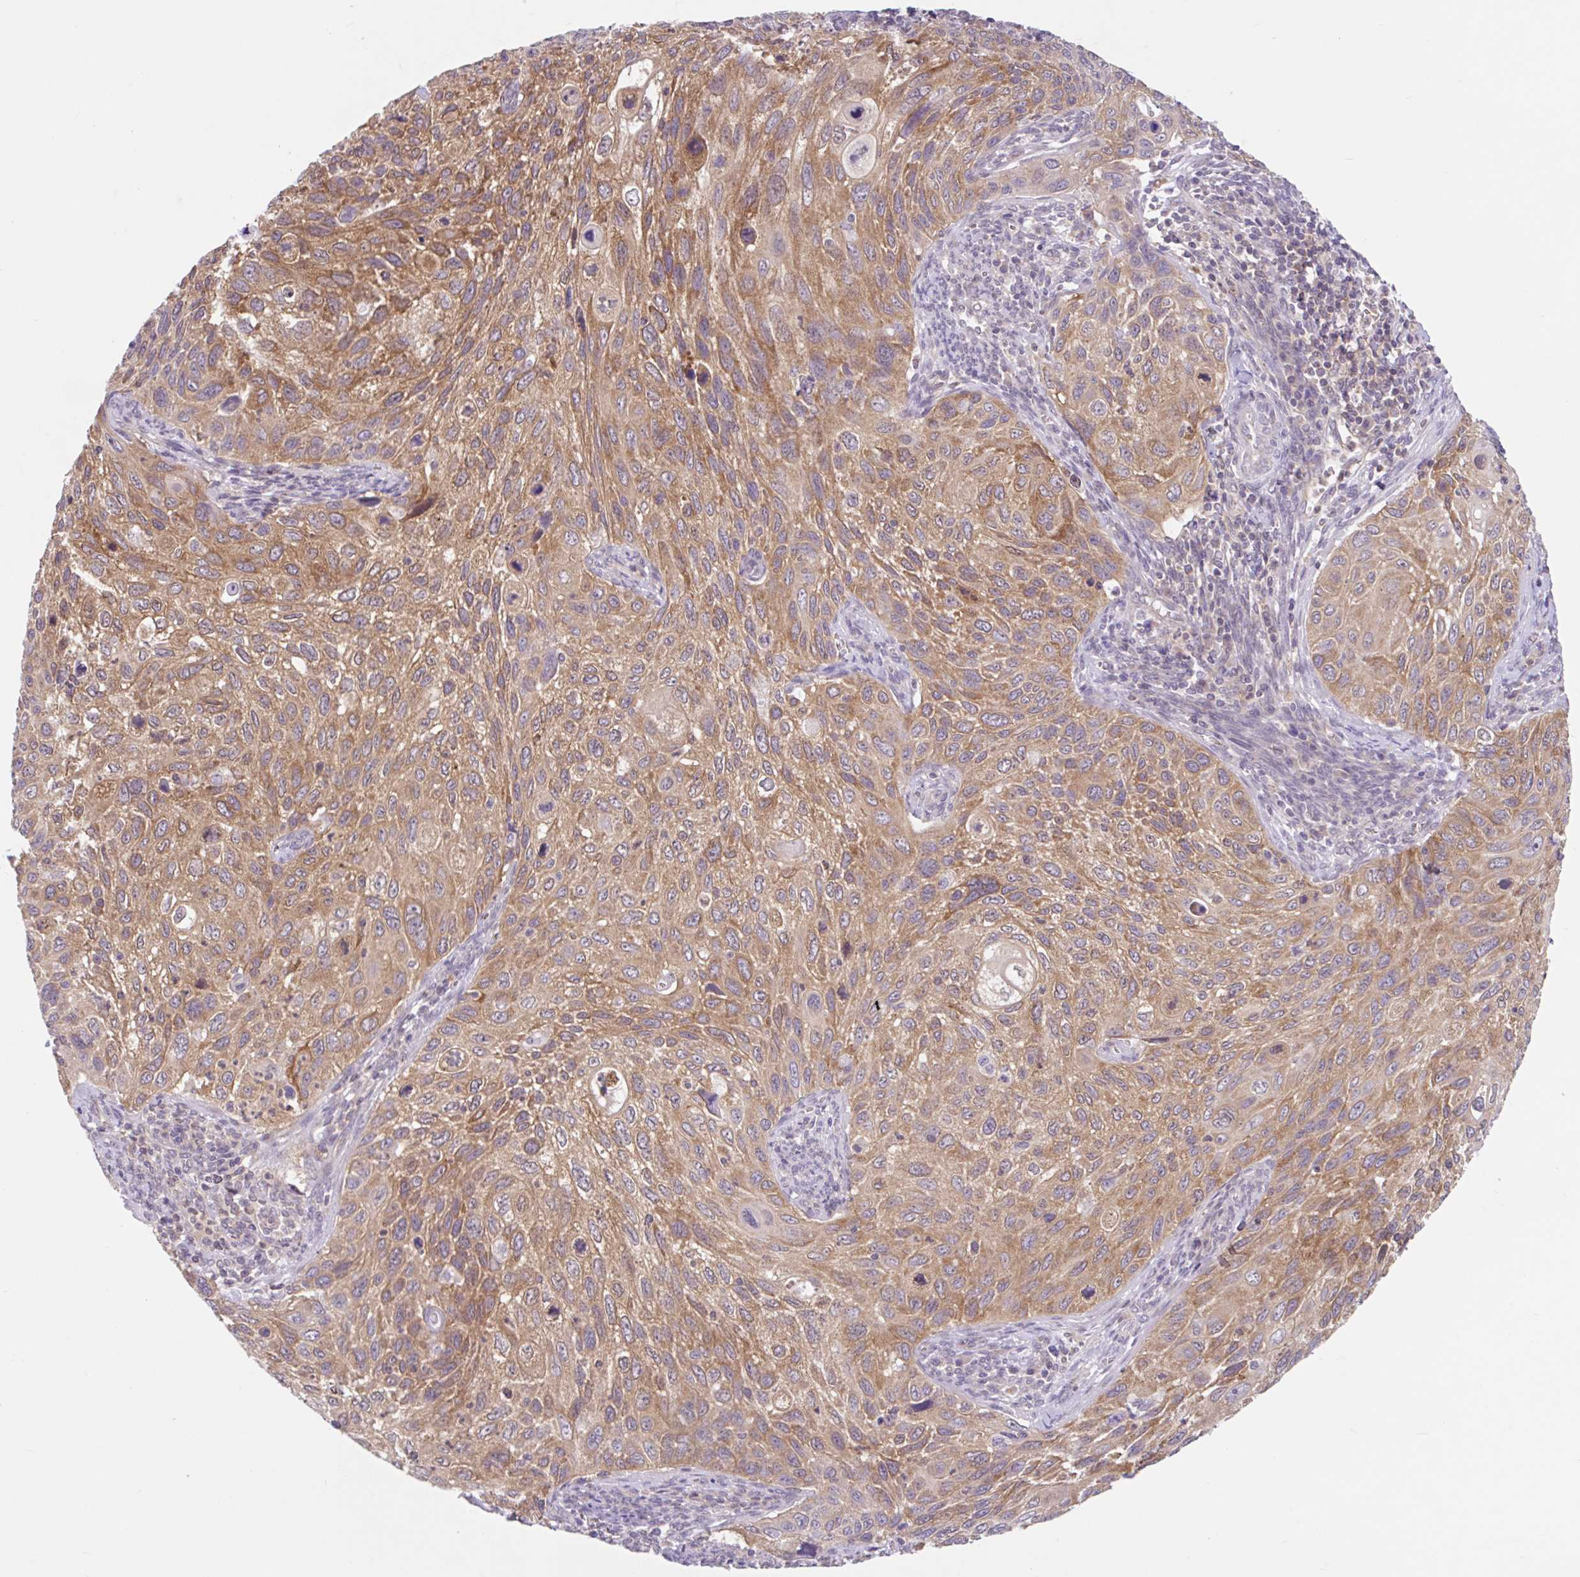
{"staining": {"intensity": "moderate", "quantity": ">75%", "location": "cytoplasmic/membranous"}, "tissue": "cervical cancer", "cell_type": "Tumor cells", "image_type": "cancer", "snomed": [{"axis": "morphology", "description": "Squamous cell carcinoma, NOS"}, {"axis": "topography", "description": "Cervix"}], "caption": "Tumor cells show medium levels of moderate cytoplasmic/membranous positivity in approximately >75% of cells in squamous cell carcinoma (cervical).", "gene": "RALBP1", "patient": {"sex": "female", "age": 70}}